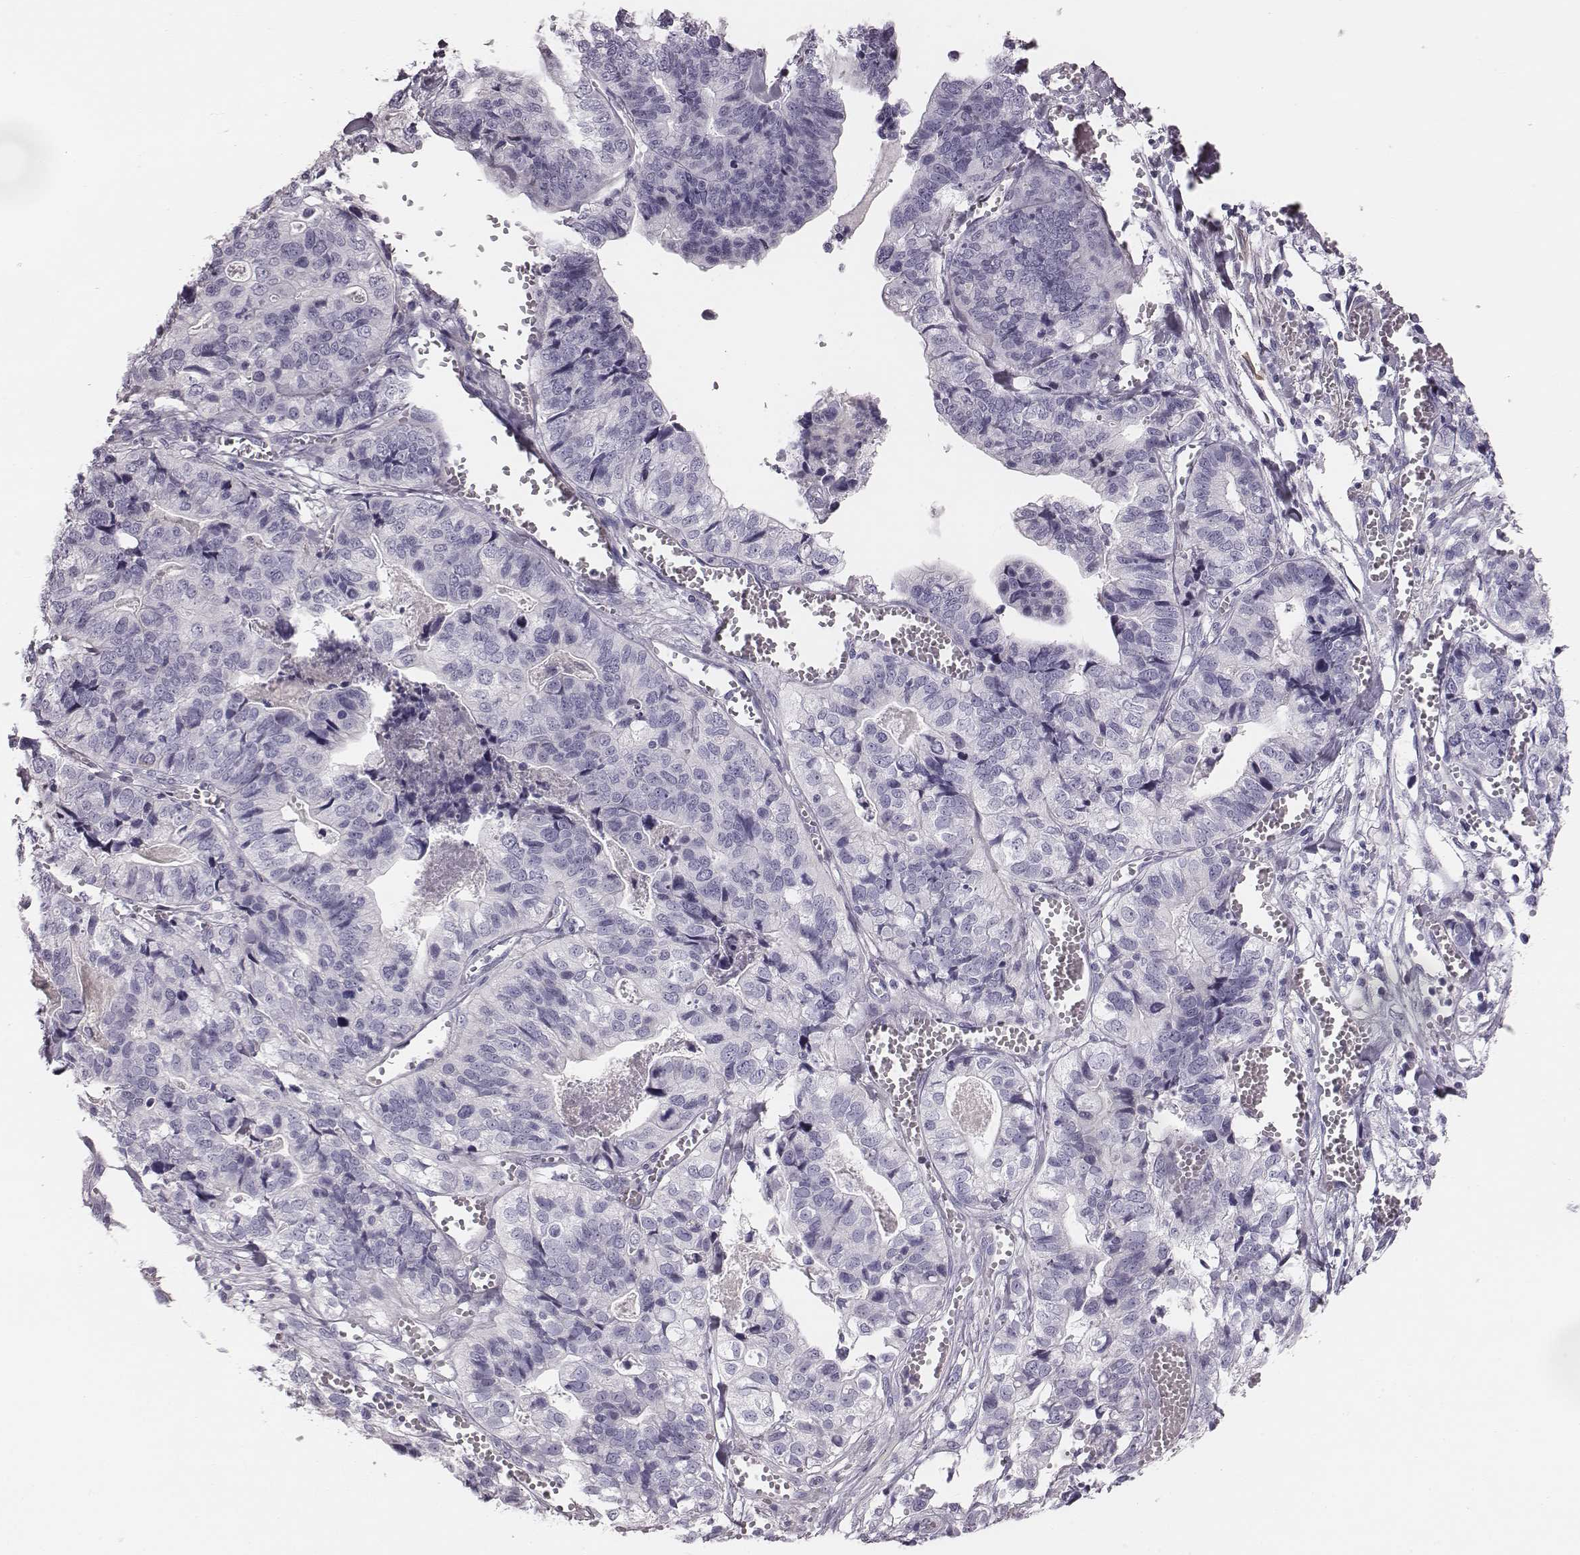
{"staining": {"intensity": "negative", "quantity": "none", "location": "none"}, "tissue": "stomach cancer", "cell_type": "Tumor cells", "image_type": "cancer", "snomed": [{"axis": "morphology", "description": "Adenocarcinoma, NOS"}, {"axis": "topography", "description": "Stomach, upper"}], "caption": "This is a micrograph of immunohistochemistry (IHC) staining of stomach cancer (adenocarcinoma), which shows no staining in tumor cells.", "gene": "CRISP1", "patient": {"sex": "female", "age": 67}}